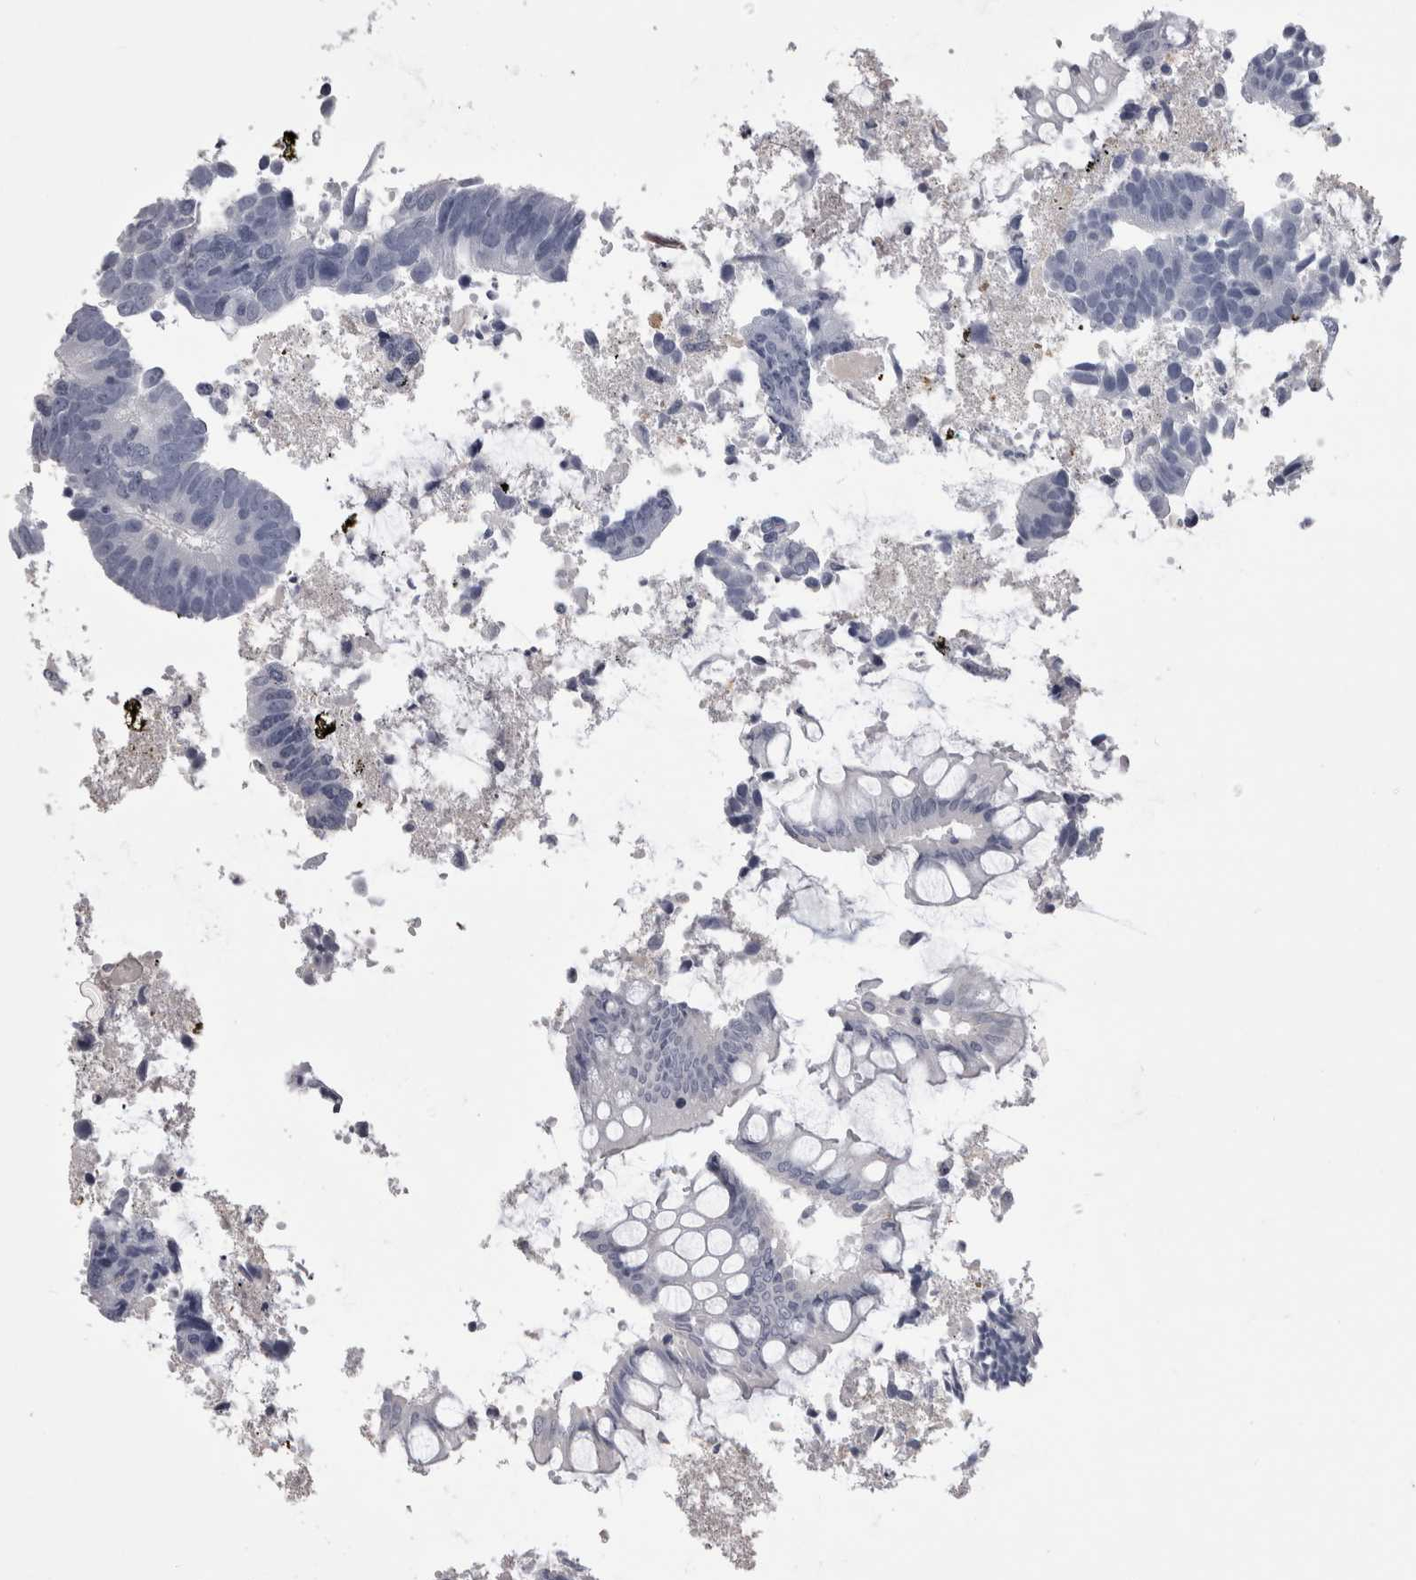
{"staining": {"intensity": "negative", "quantity": "none", "location": "none"}, "tissue": "colorectal cancer", "cell_type": "Tumor cells", "image_type": "cancer", "snomed": [{"axis": "morphology", "description": "Adenocarcinoma, NOS"}, {"axis": "topography", "description": "Rectum"}], "caption": "This image is of colorectal adenocarcinoma stained with immunohistochemistry to label a protein in brown with the nuclei are counter-stained blue. There is no expression in tumor cells.", "gene": "AFMID", "patient": {"sex": "male", "age": 84}}